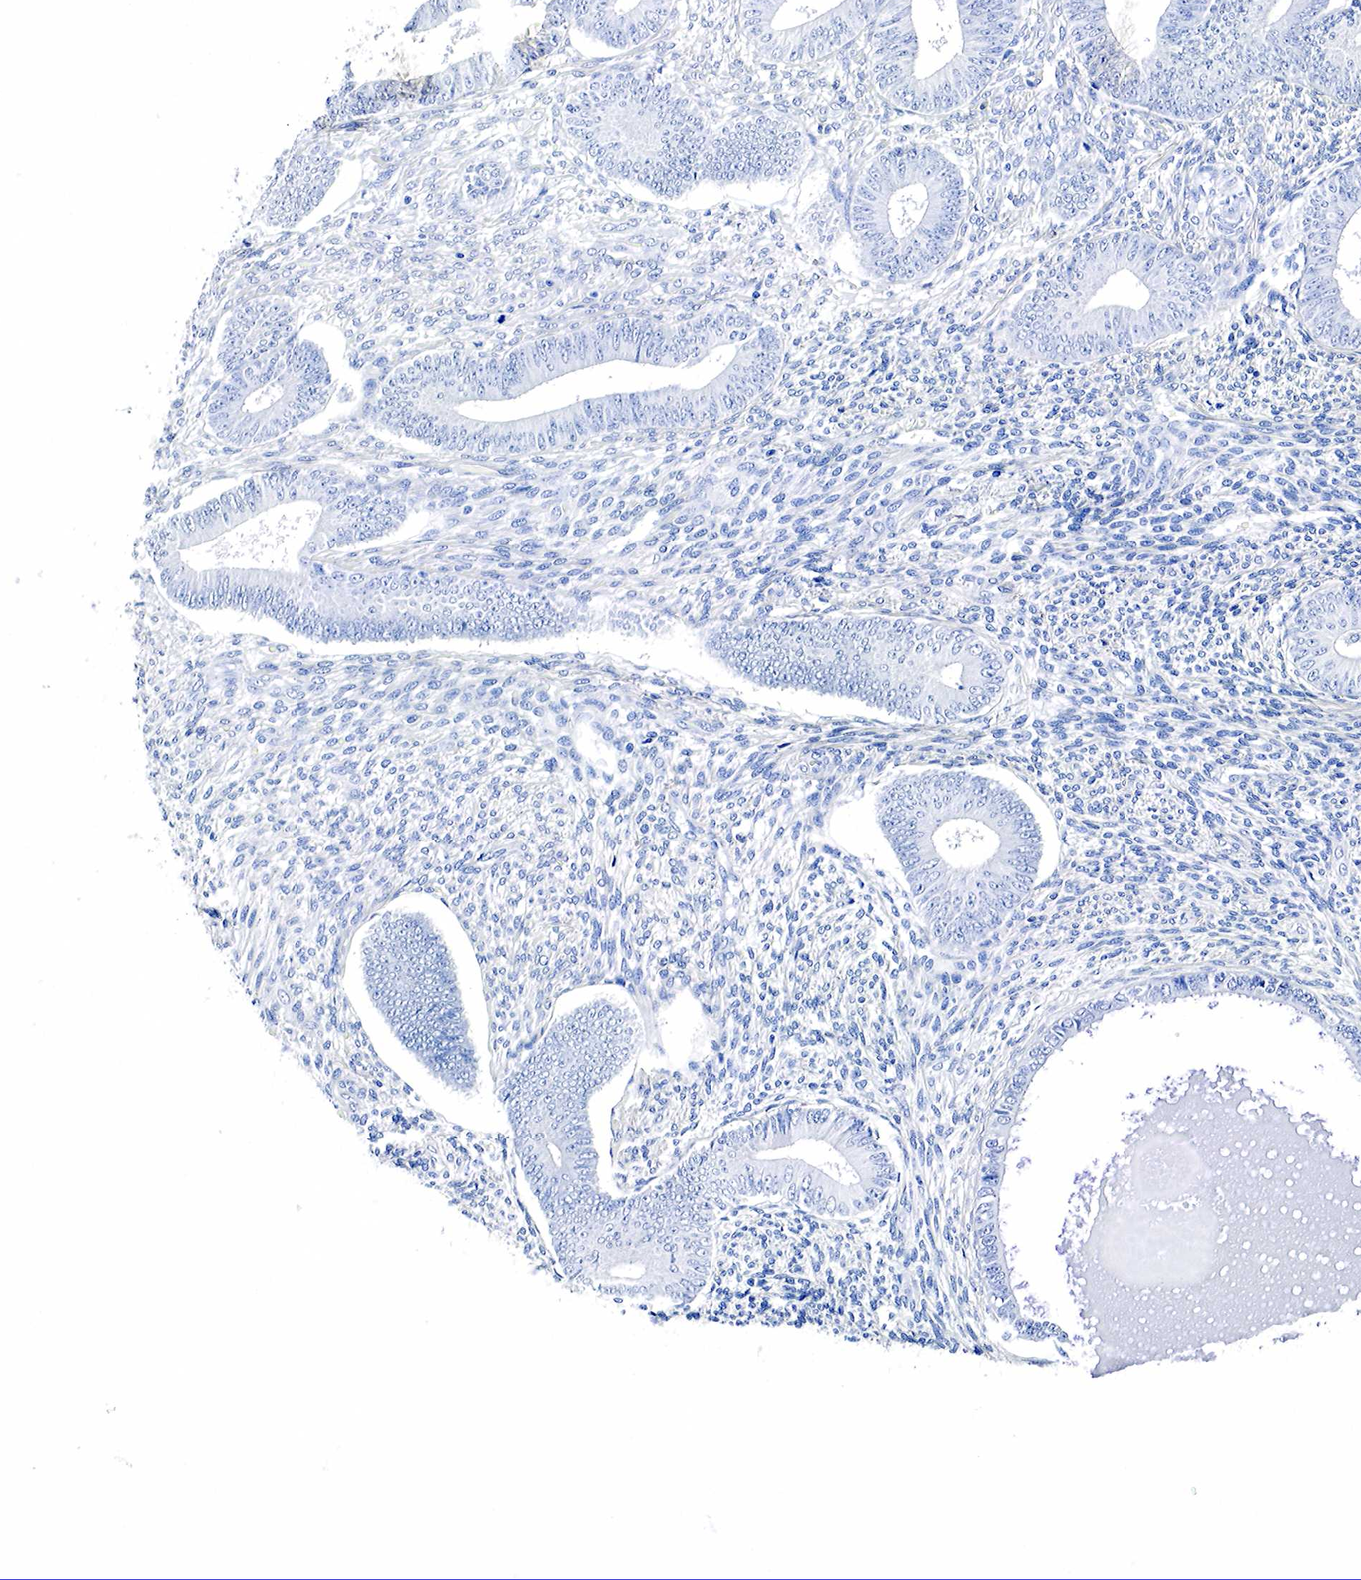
{"staining": {"intensity": "negative", "quantity": "none", "location": "none"}, "tissue": "endometrium", "cell_type": "Cells in endometrial stroma", "image_type": "normal", "snomed": [{"axis": "morphology", "description": "Normal tissue, NOS"}, {"axis": "topography", "description": "Endometrium"}], "caption": "There is no significant positivity in cells in endometrial stroma of endometrium. (DAB IHC with hematoxylin counter stain).", "gene": "GCG", "patient": {"sex": "female", "age": 82}}